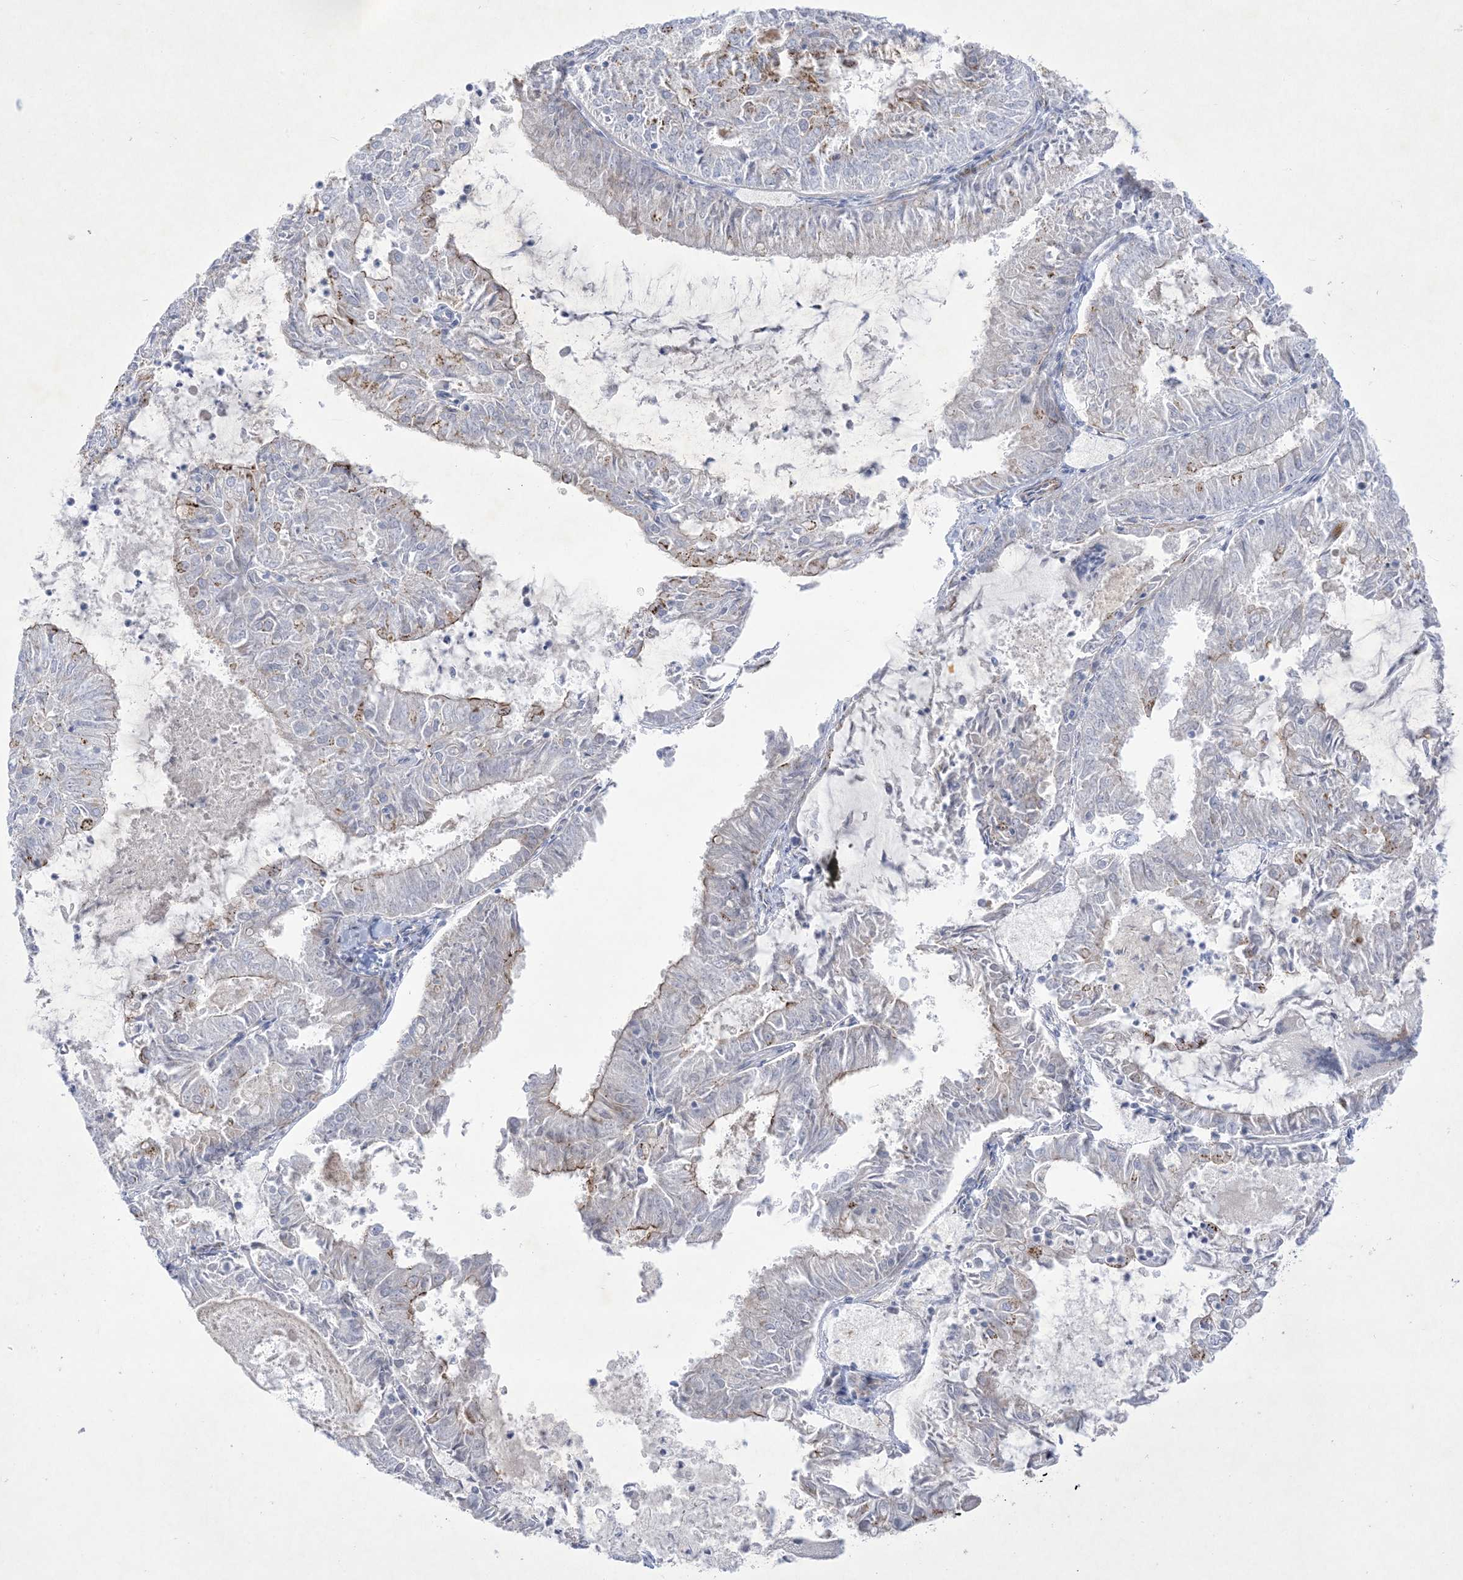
{"staining": {"intensity": "weak", "quantity": "<25%", "location": "cytoplasmic/membranous"}, "tissue": "endometrial cancer", "cell_type": "Tumor cells", "image_type": "cancer", "snomed": [{"axis": "morphology", "description": "Adenocarcinoma, NOS"}, {"axis": "topography", "description": "Endometrium"}], "caption": "Histopathology image shows no protein staining in tumor cells of endometrial cancer (adenocarcinoma) tissue.", "gene": "B3GNT7", "patient": {"sex": "female", "age": 57}}